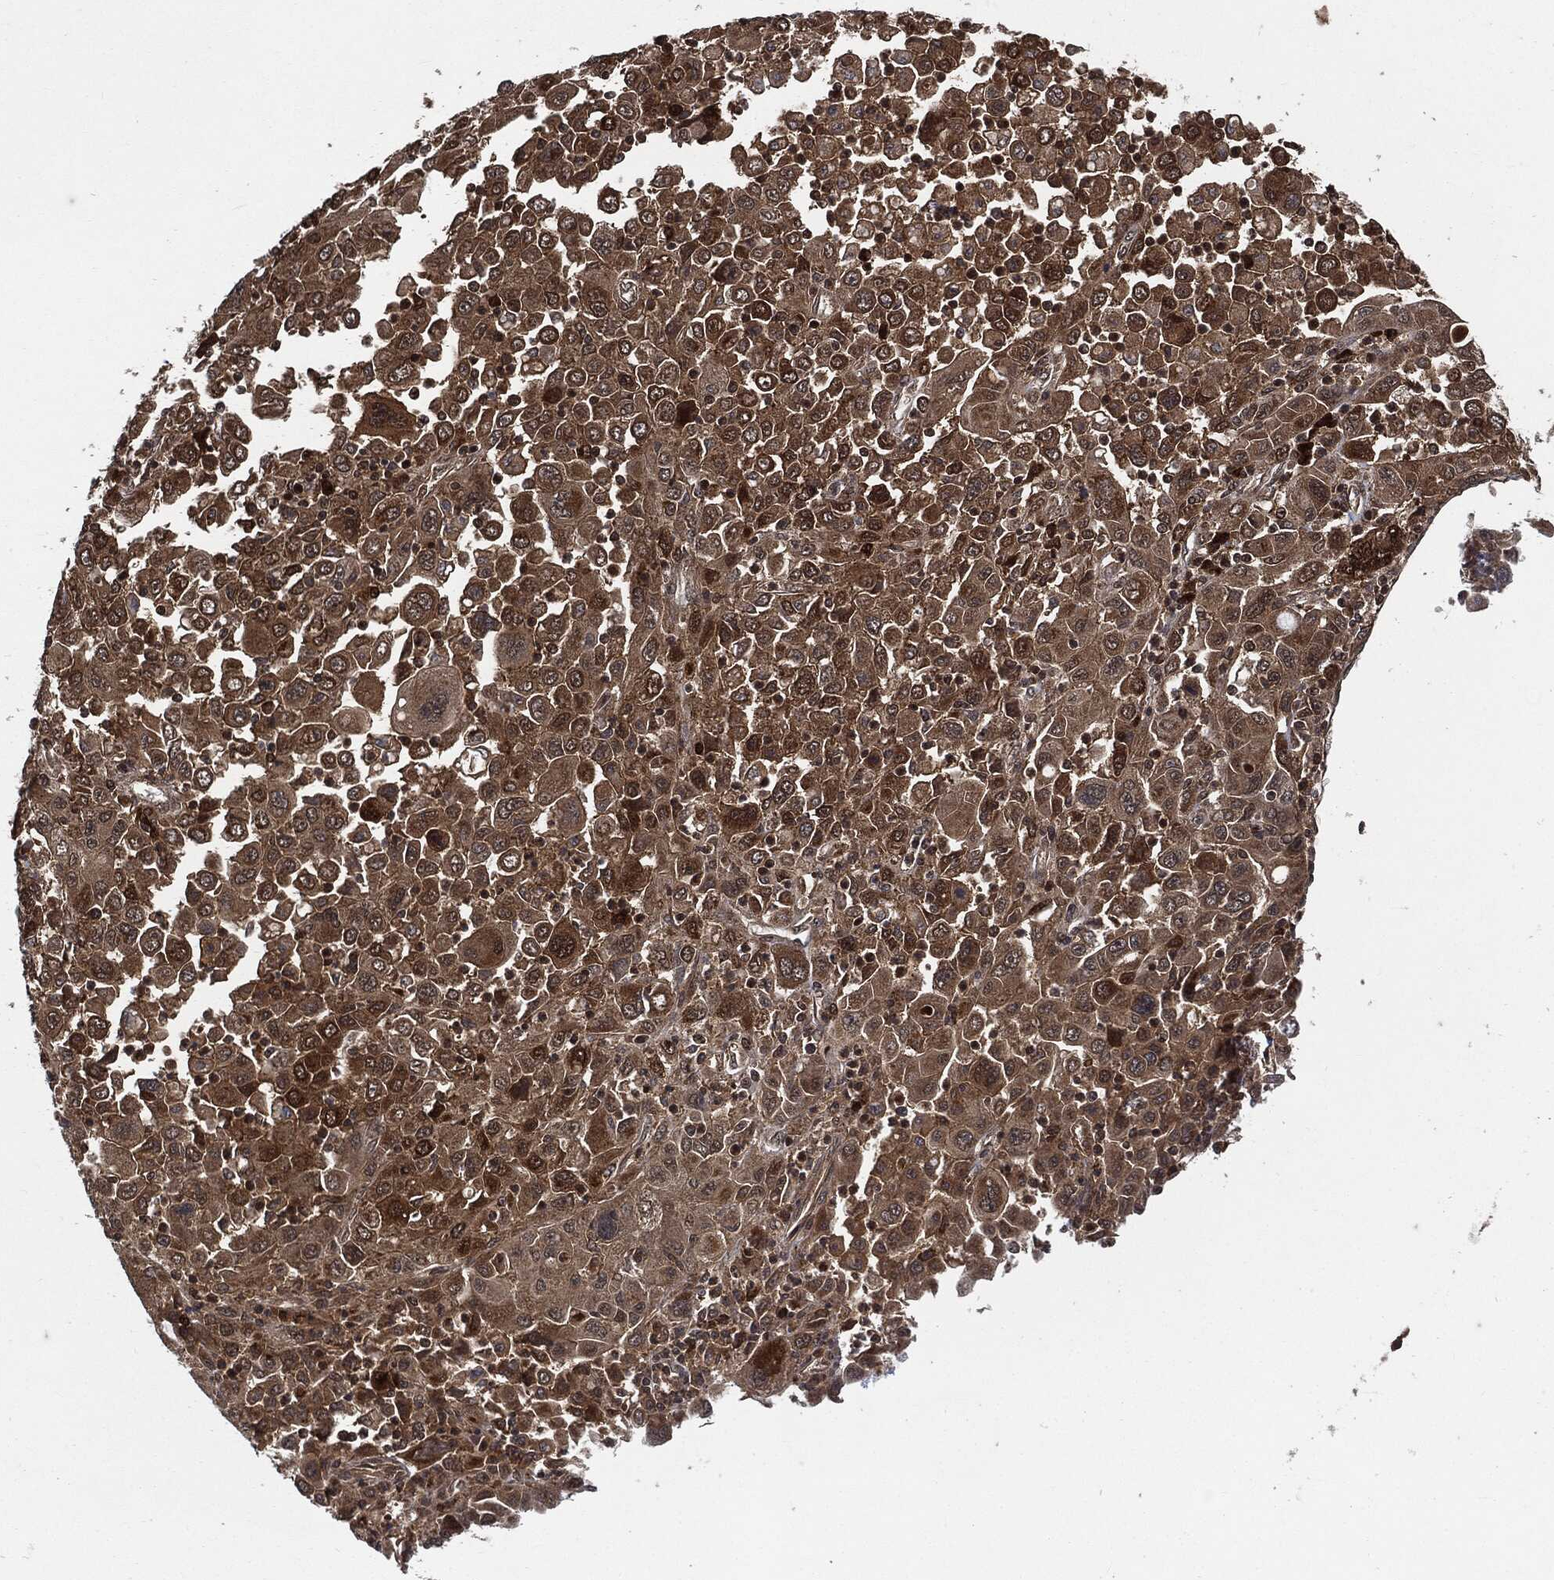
{"staining": {"intensity": "moderate", "quantity": ">75%", "location": "cytoplasmic/membranous,nuclear"}, "tissue": "stomach cancer", "cell_type": "Tumor cells", "image_type": "cancer", "snomed": [{"axis": "morphology", "description": "Adenocarcinoma, NOS"}, {"axis": "topography", "description": "Stomach"}], "caption": "Stomach adenocarcinoma was stained to show a protein in brown. There is medium levels of moderate cytoplasmic/membranous and nuclear expression in about >75% of tumor cells.", "gene": "CUTA", "patient": {"sex": "male", "age": 56}}